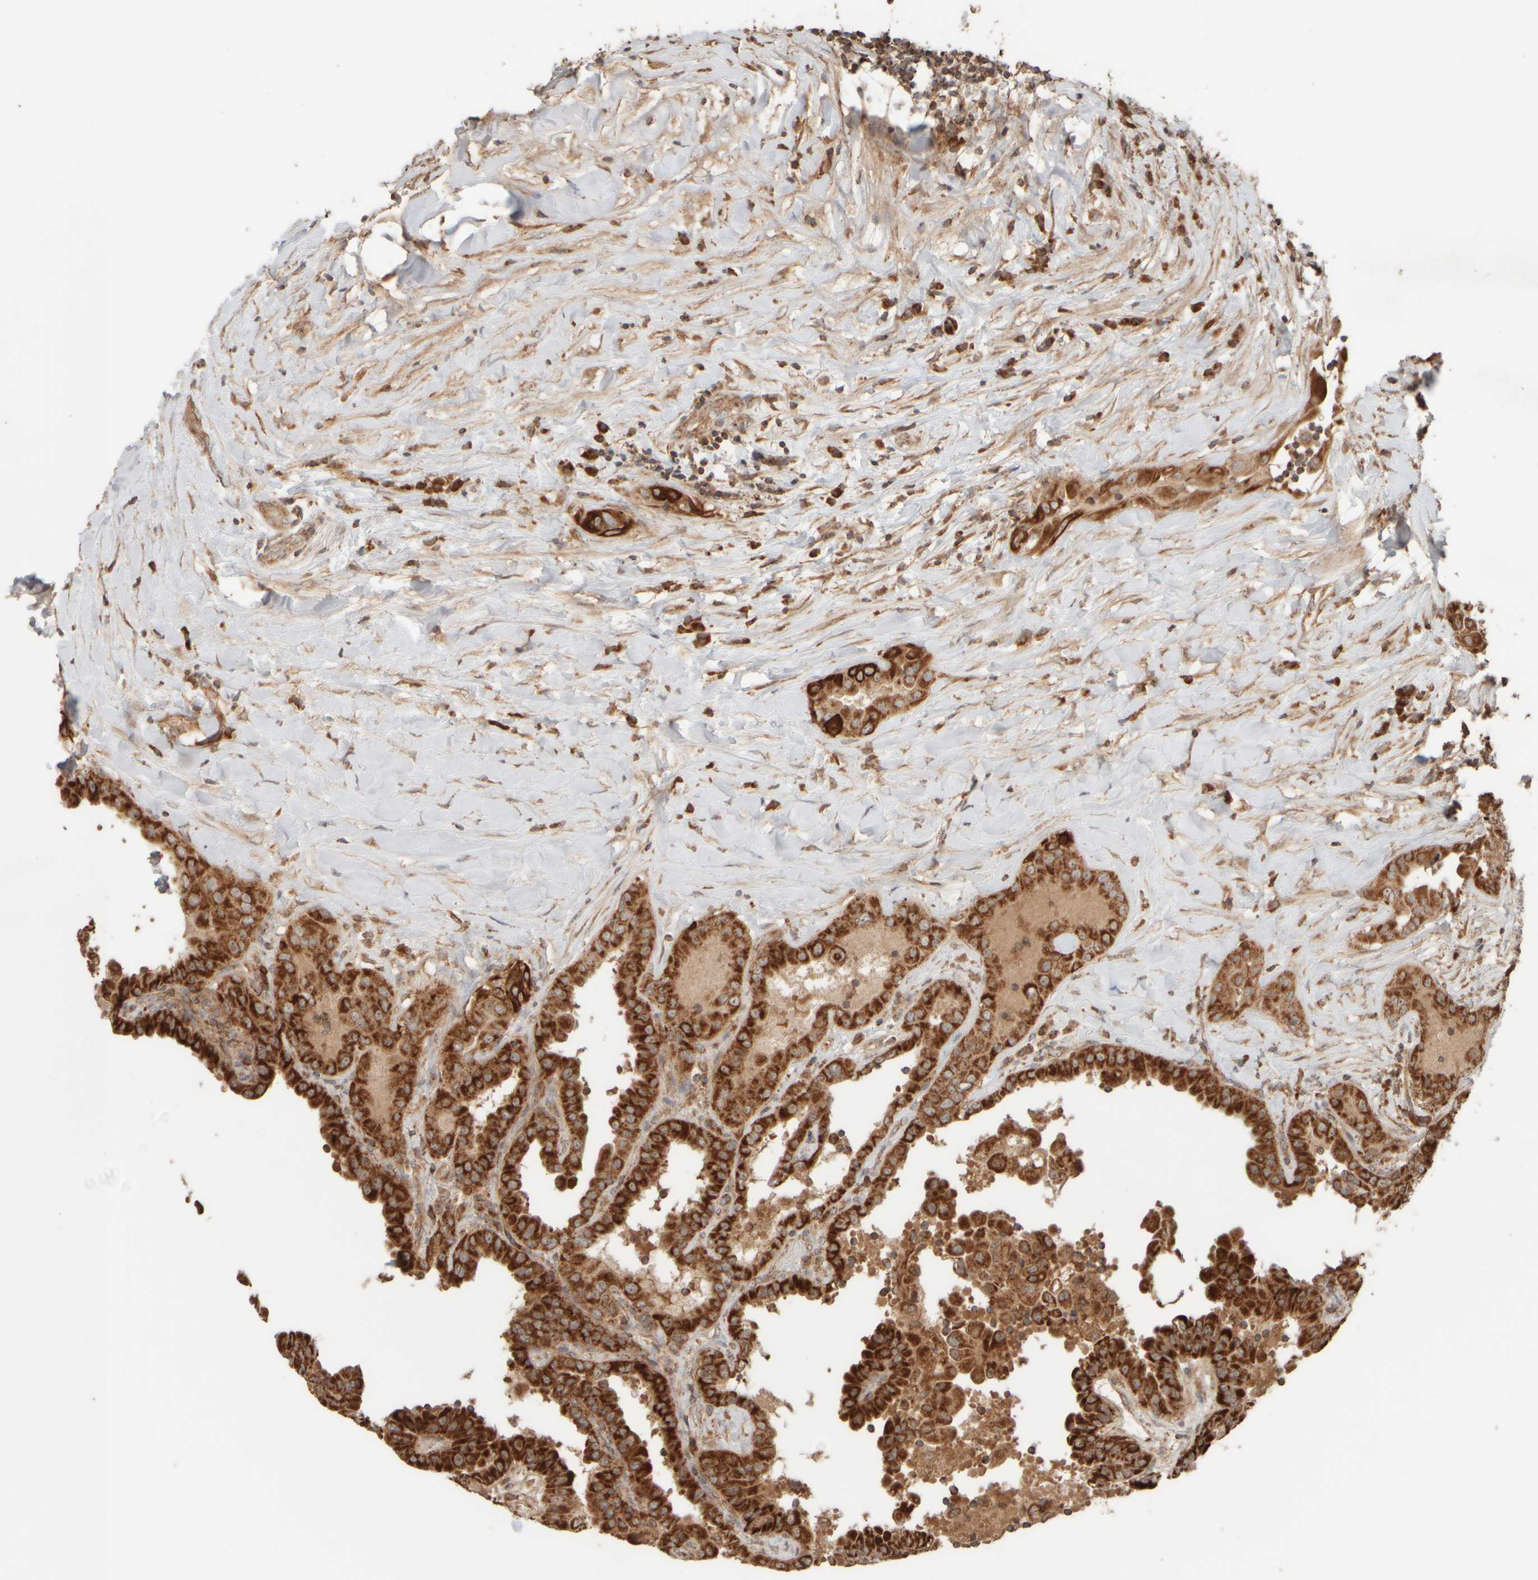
{"staining": {"intensity": "strong", "quantity": ">75%", "location": "cytoplasmic/membranous"}, "tissue": "thyroid cancer", "cell_type": "Tumor cells", "image_type": "cancer", "snomed": [{"axis": "morphology", "description": "Papillary adenocarcinoma, NOS"}, {"axis": "topography", "description": "Thyroid gland"}], "caption": "This is an image of immunohistochemistry (IHC) staining of thyroid cancer (papillary adenocarcinoma), which shows strong expression in the cytoplasmic/membranous of tumor cells.", "gene": "EIF2B3", "patient": {"sex": "male", "age": 33}}